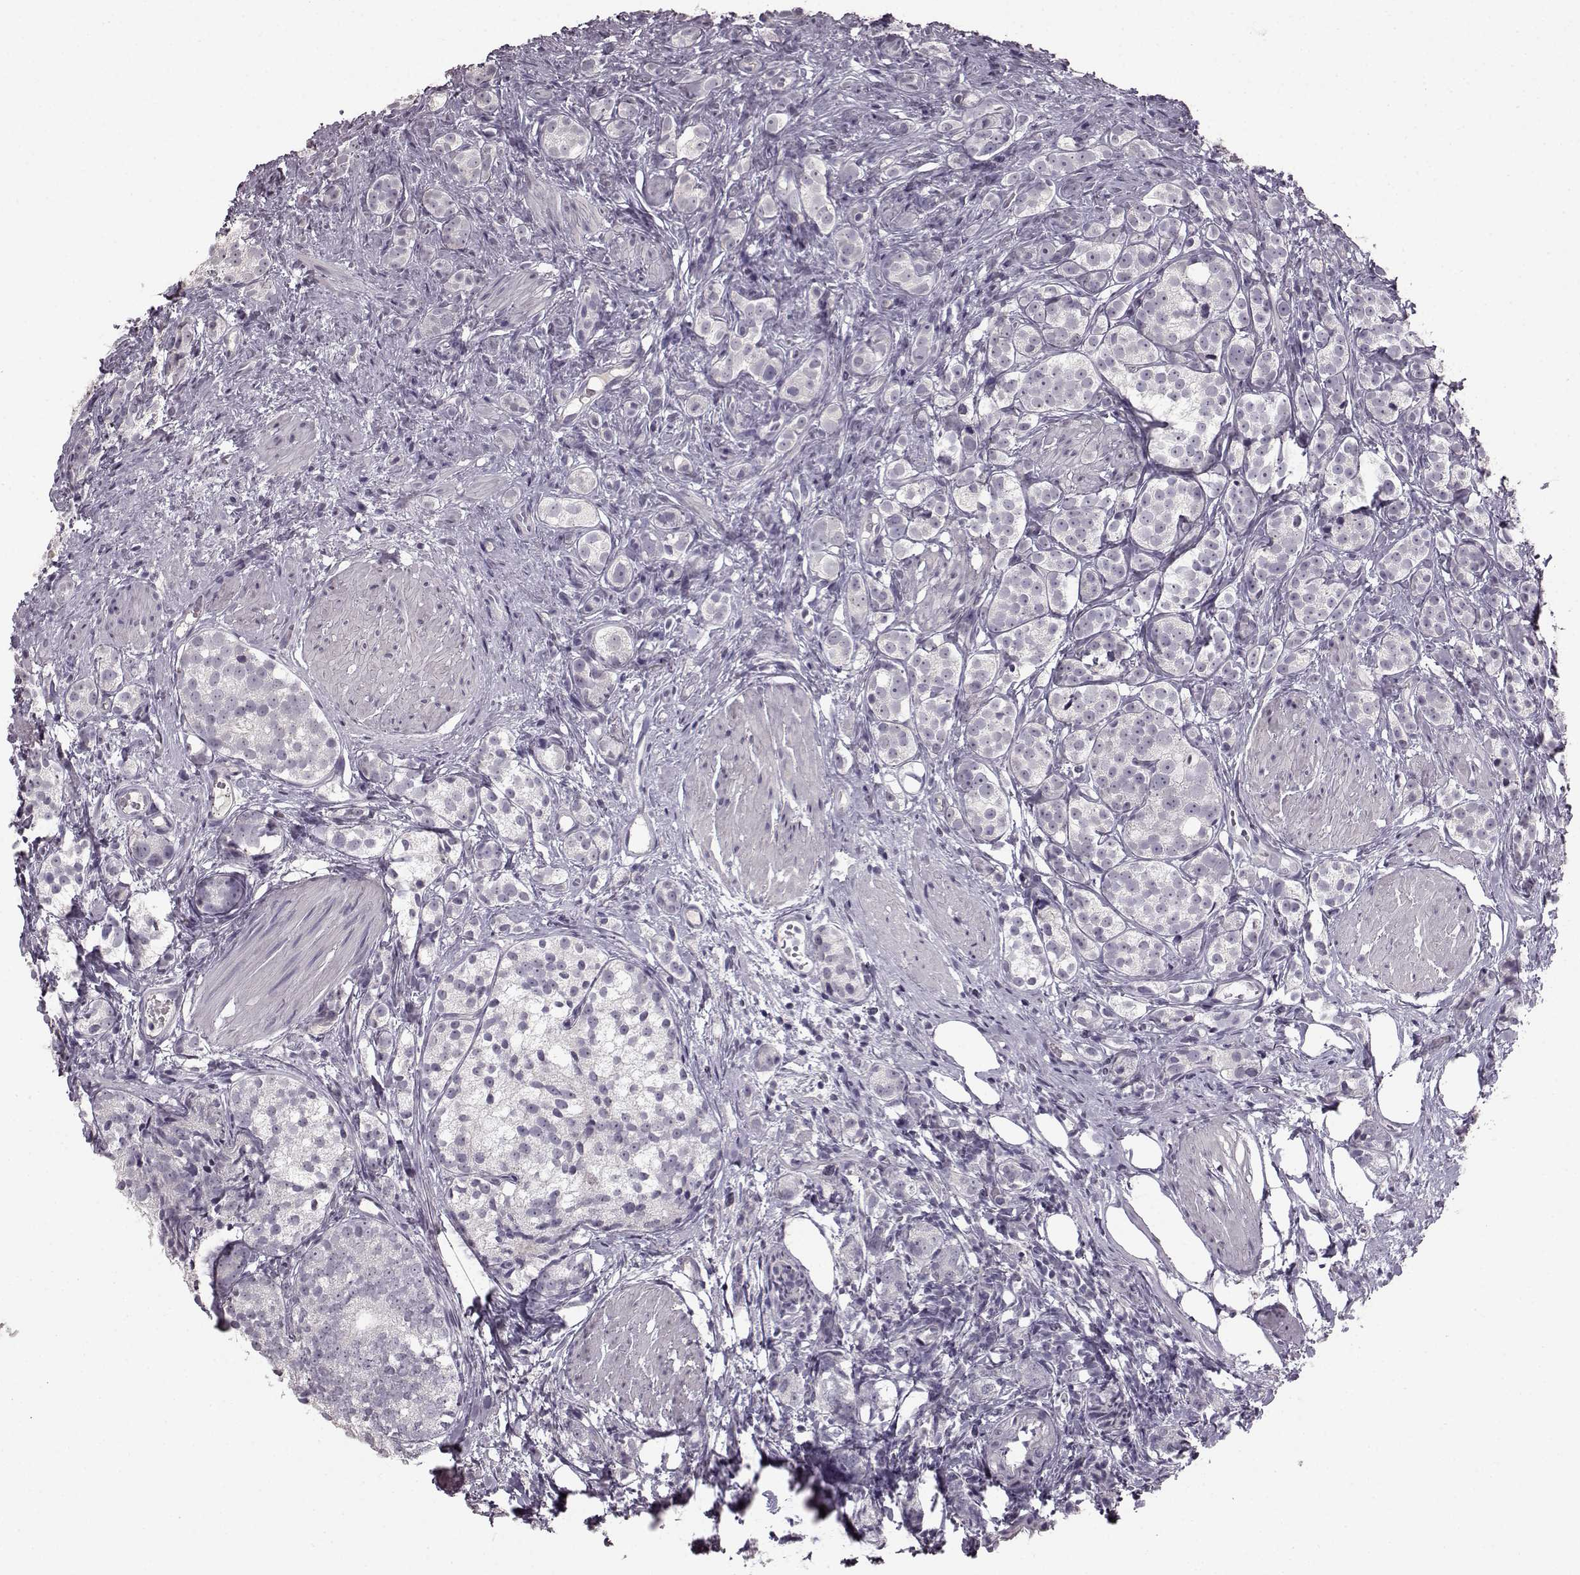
{"staining": {"intensity": "negative", "quantity": "none", "location": "none"}, "tissue": "prostate cancer", "cell_type": "Tumor cells", "image_type": "cancer", "snomed": [{"axis": "morphology", "description": "Adenocarcinoma, High grade"}, {"axis": "topography", "description": "Prostate"}], "caption": "A high-resolution histopathology image shows IHC staining of adenocarcinoma (high-grade) (prostate), which shows no significant positivity in tumor cells.", "gene": "LHB", "patient": {"sex": "male", "age": 53}}